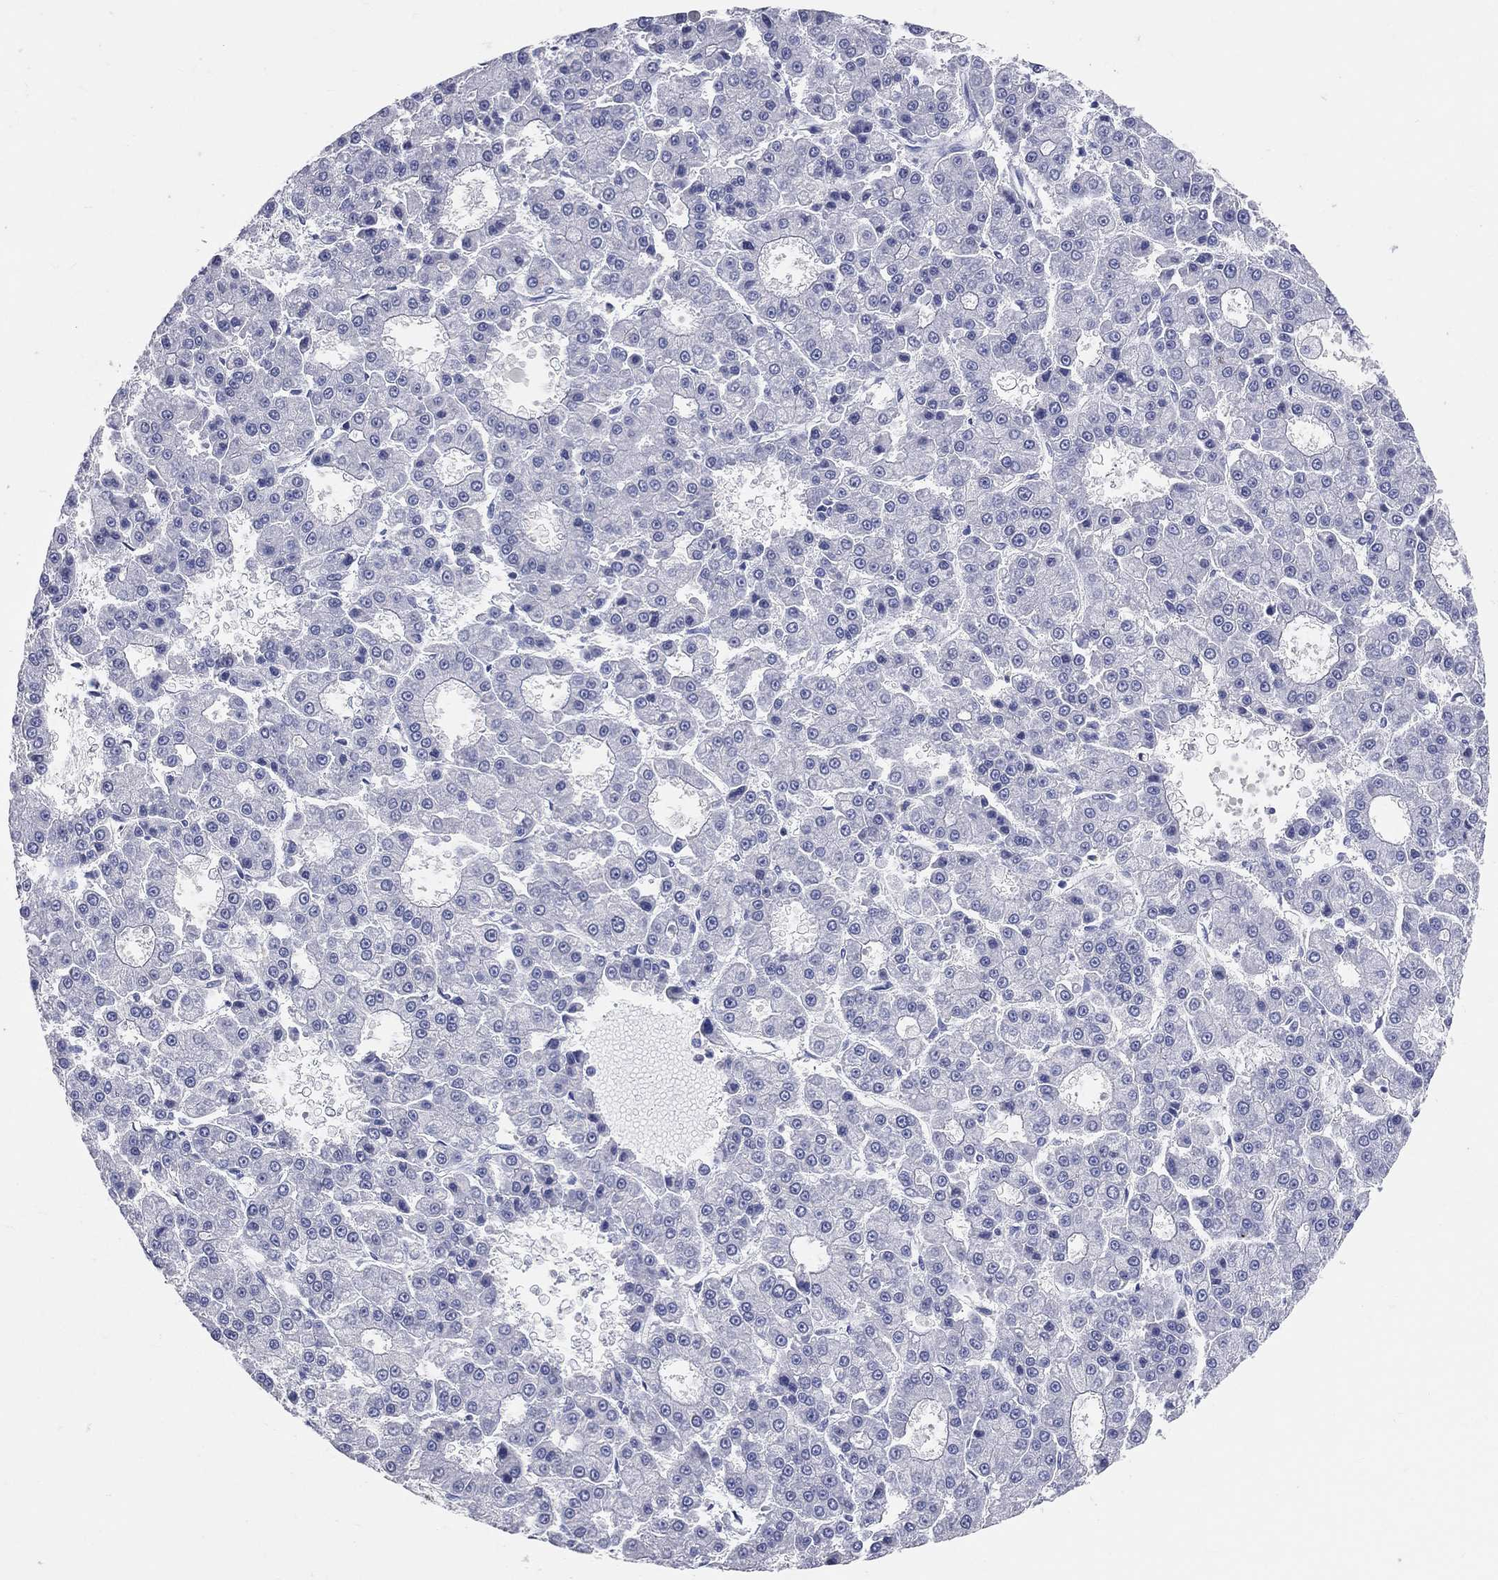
{"staining": {"intensity": "negative", "quantity": "none", "location": "none"}, "tissue": "liver cancer", "cell_type": "Tumor cells", "image_type": "cancer", "snomed": [{"axis": "morphology", "description": "Carcinoma, Hepatocellular, NOS"}, {"axis": "topography", "description": "Liver"}], "caption": "Hepatocellular carcinoma (liver) was stained to show a protein in brown. There is no significant expression in tumor cells. (DAB IHC, high magnification).", "gene": "LAT", "patient": {"sex": "male", "age": 70}}